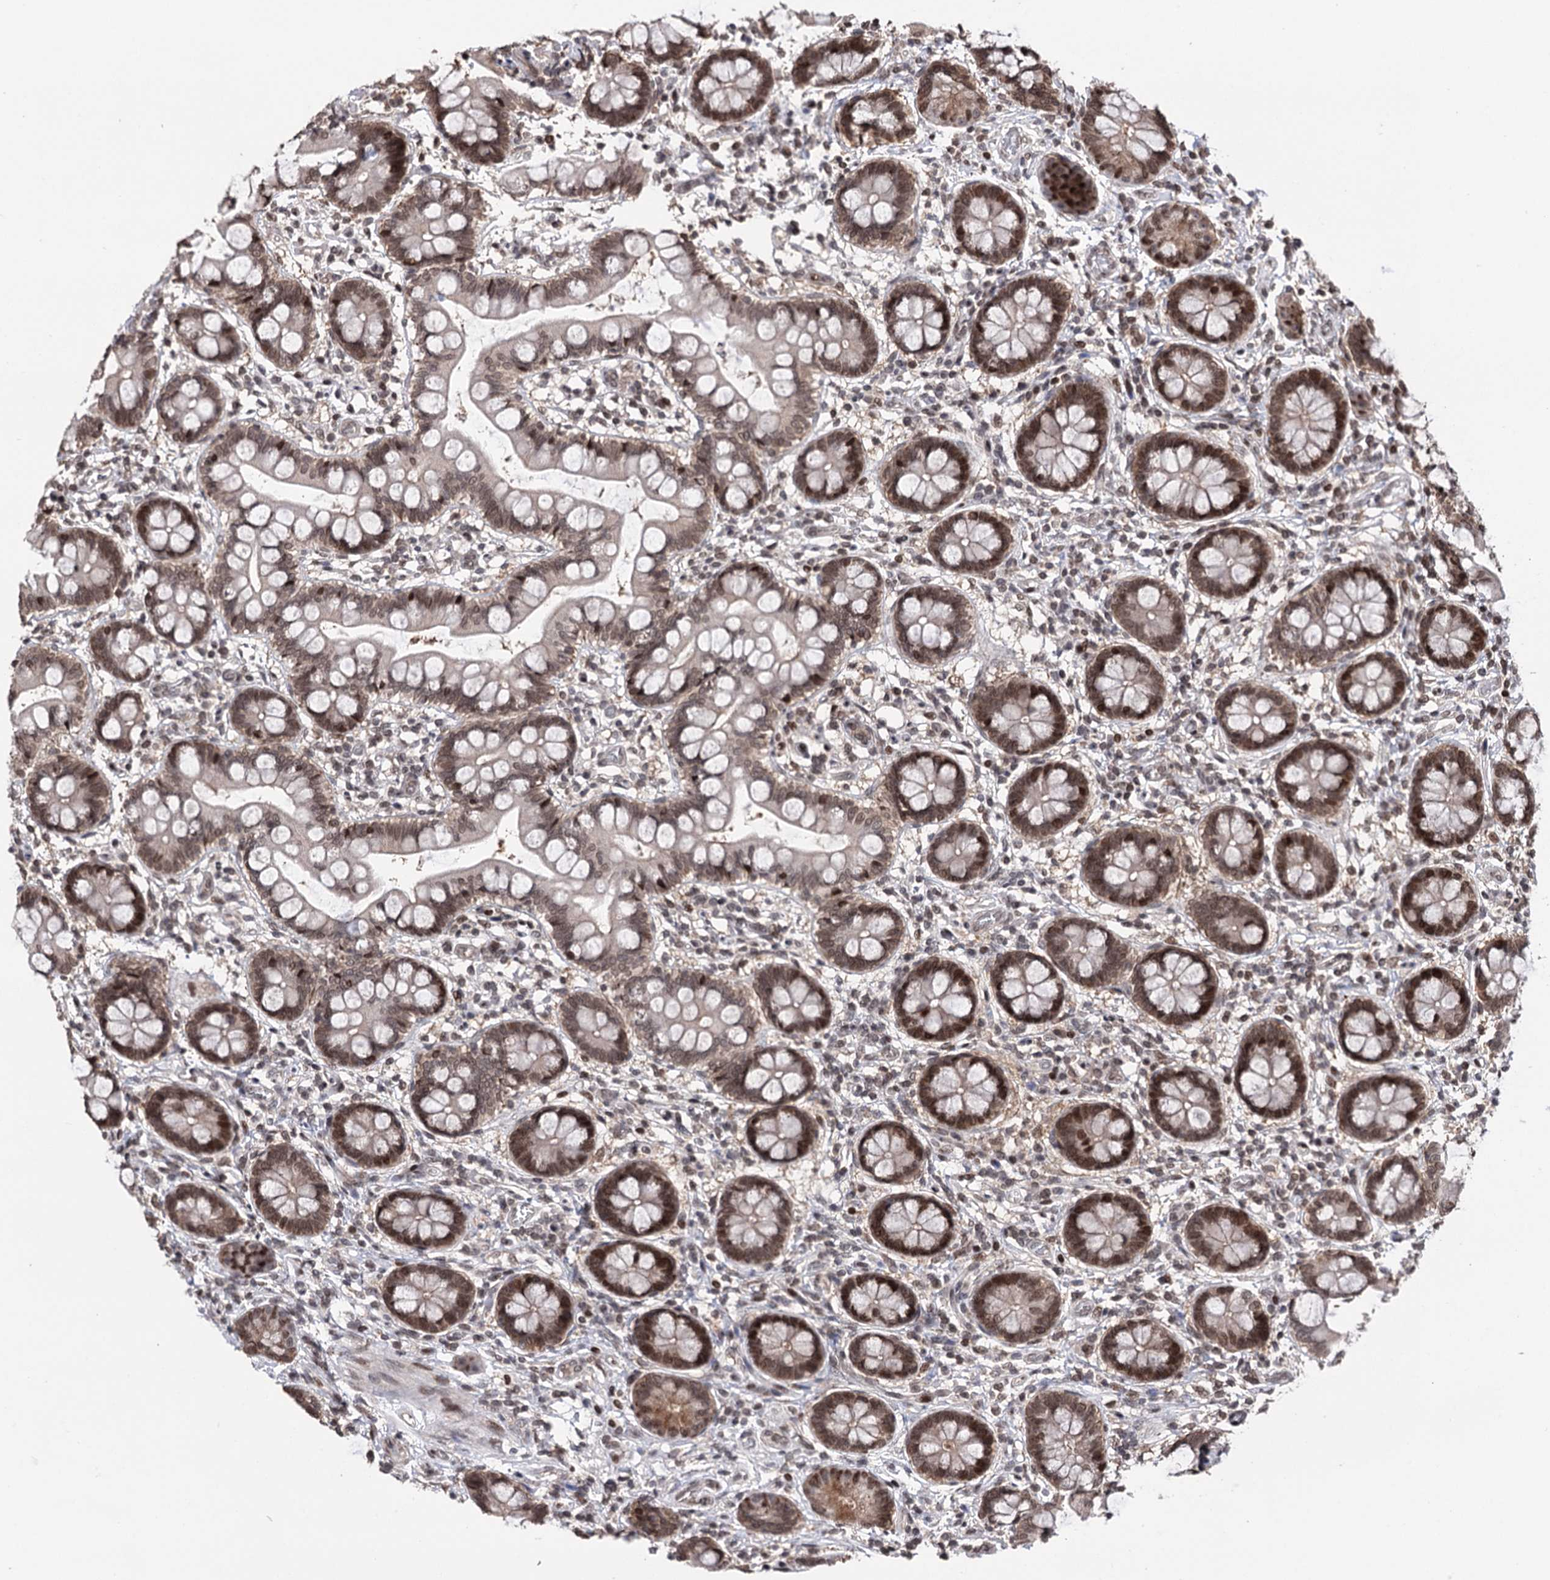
{"staining": {"intensity": "moderate", "quantity": ">75%", "location": "cytoplasmic/membranous,nuclear"}, "tissue": "small intestine", "cell_type": "Glandular cells", "image_type": "normal", "snomed": [{"axis": "morphology", "description": "Normal tissue, NOS"}, {"axis": "topography", "description": "Small intestine"}], "caption": "This photomicrograph shows immunohistochemistry staining of normal human small intestine, with medium moderate cytoplasmic/membranous,nuclear expression in approximately >75% of glandular cells.", "gene": "CCDC77", "patient": {"sex": "male", "age": 52}}